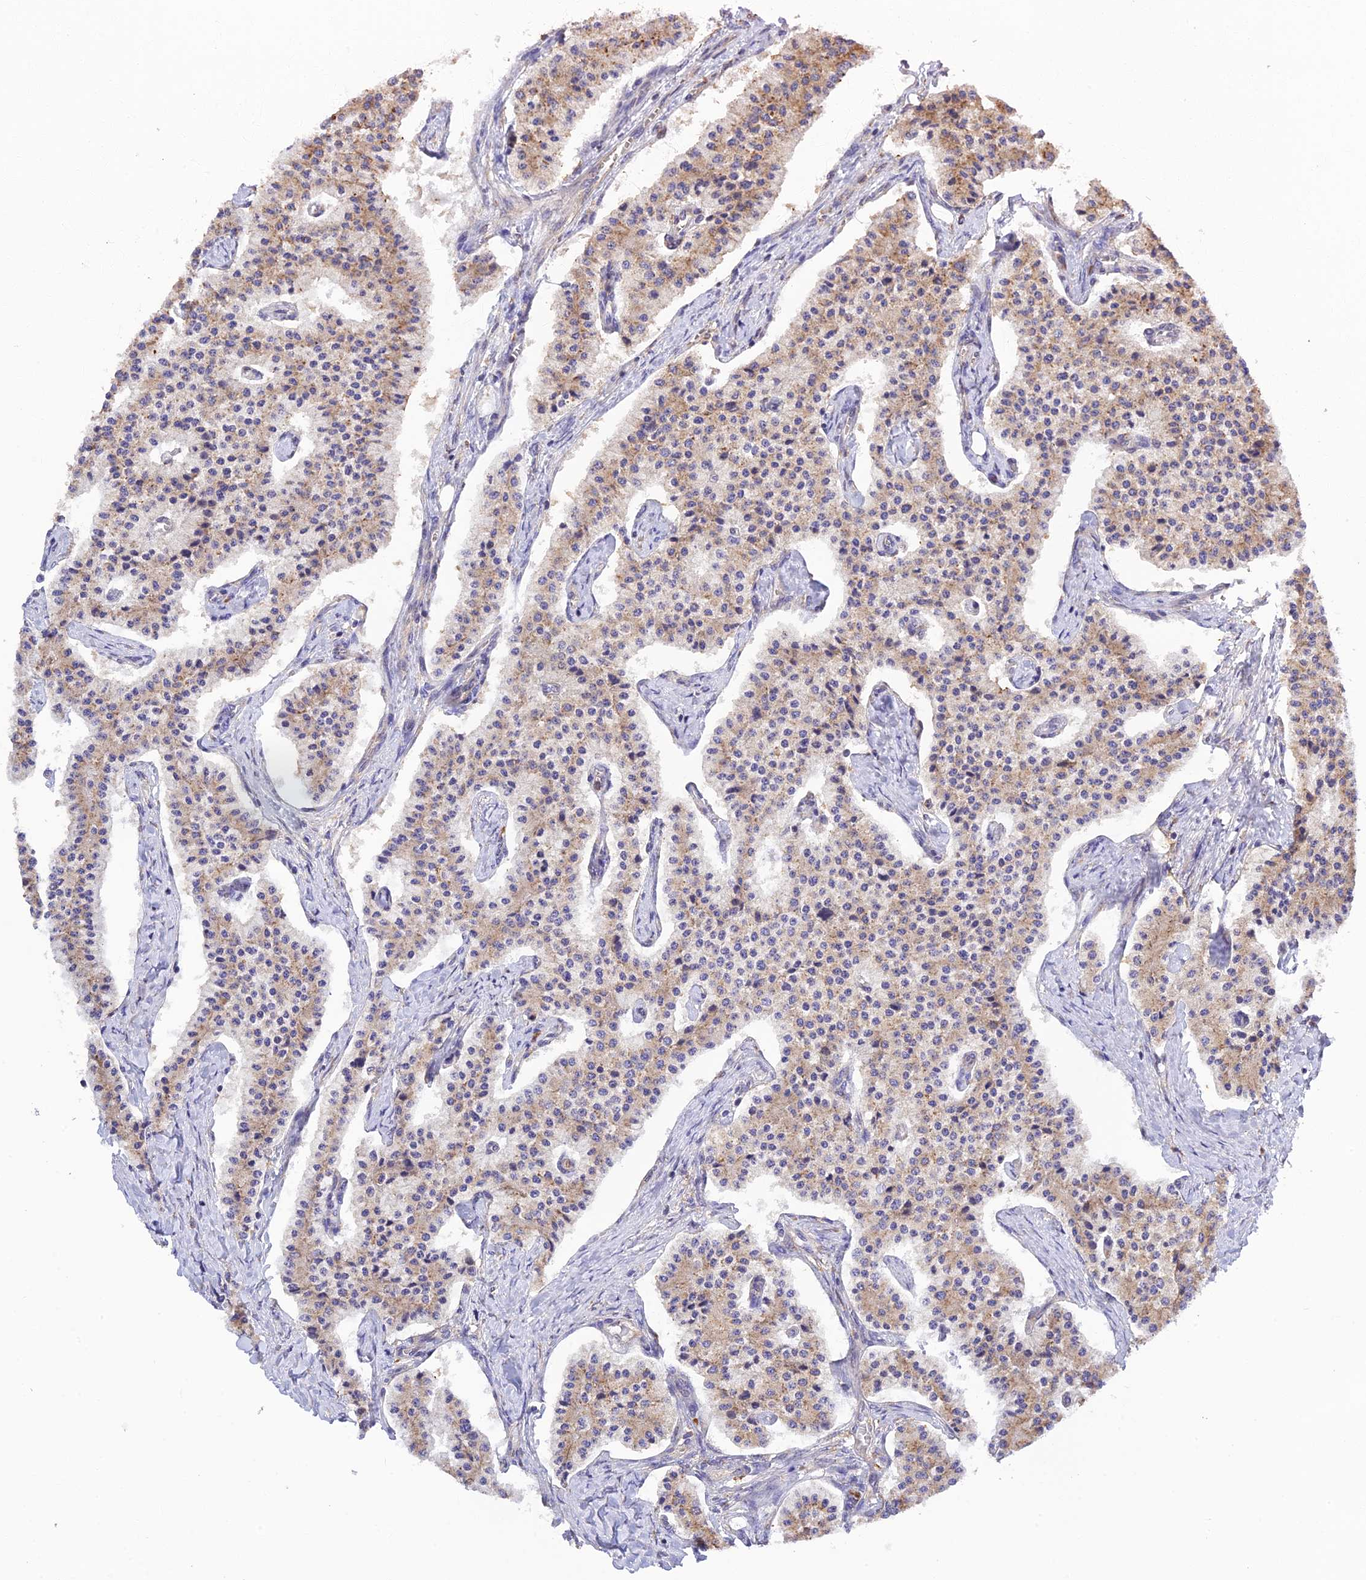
{"staining": {"intensity": "weak", "quantity": "25%-75%", "location": "cytoplasmic/membranous"}, "tissue": "carcinoid", "cell_type": "Tumor cells", "image_type": "cancer", "snomed": [{"axis": "morphology", "description": "Carcinoid, malignant, NOS"}, {"axis": "topography", "description": "Colon"}], "caption": "A micrograph of human carcinoid (malignant) stained for a protein reveals weak cytoplasmic/membranous brown staining in tumor cells.", "gene": "RPL5", "patient": {"sex": "female", "age": 52}}